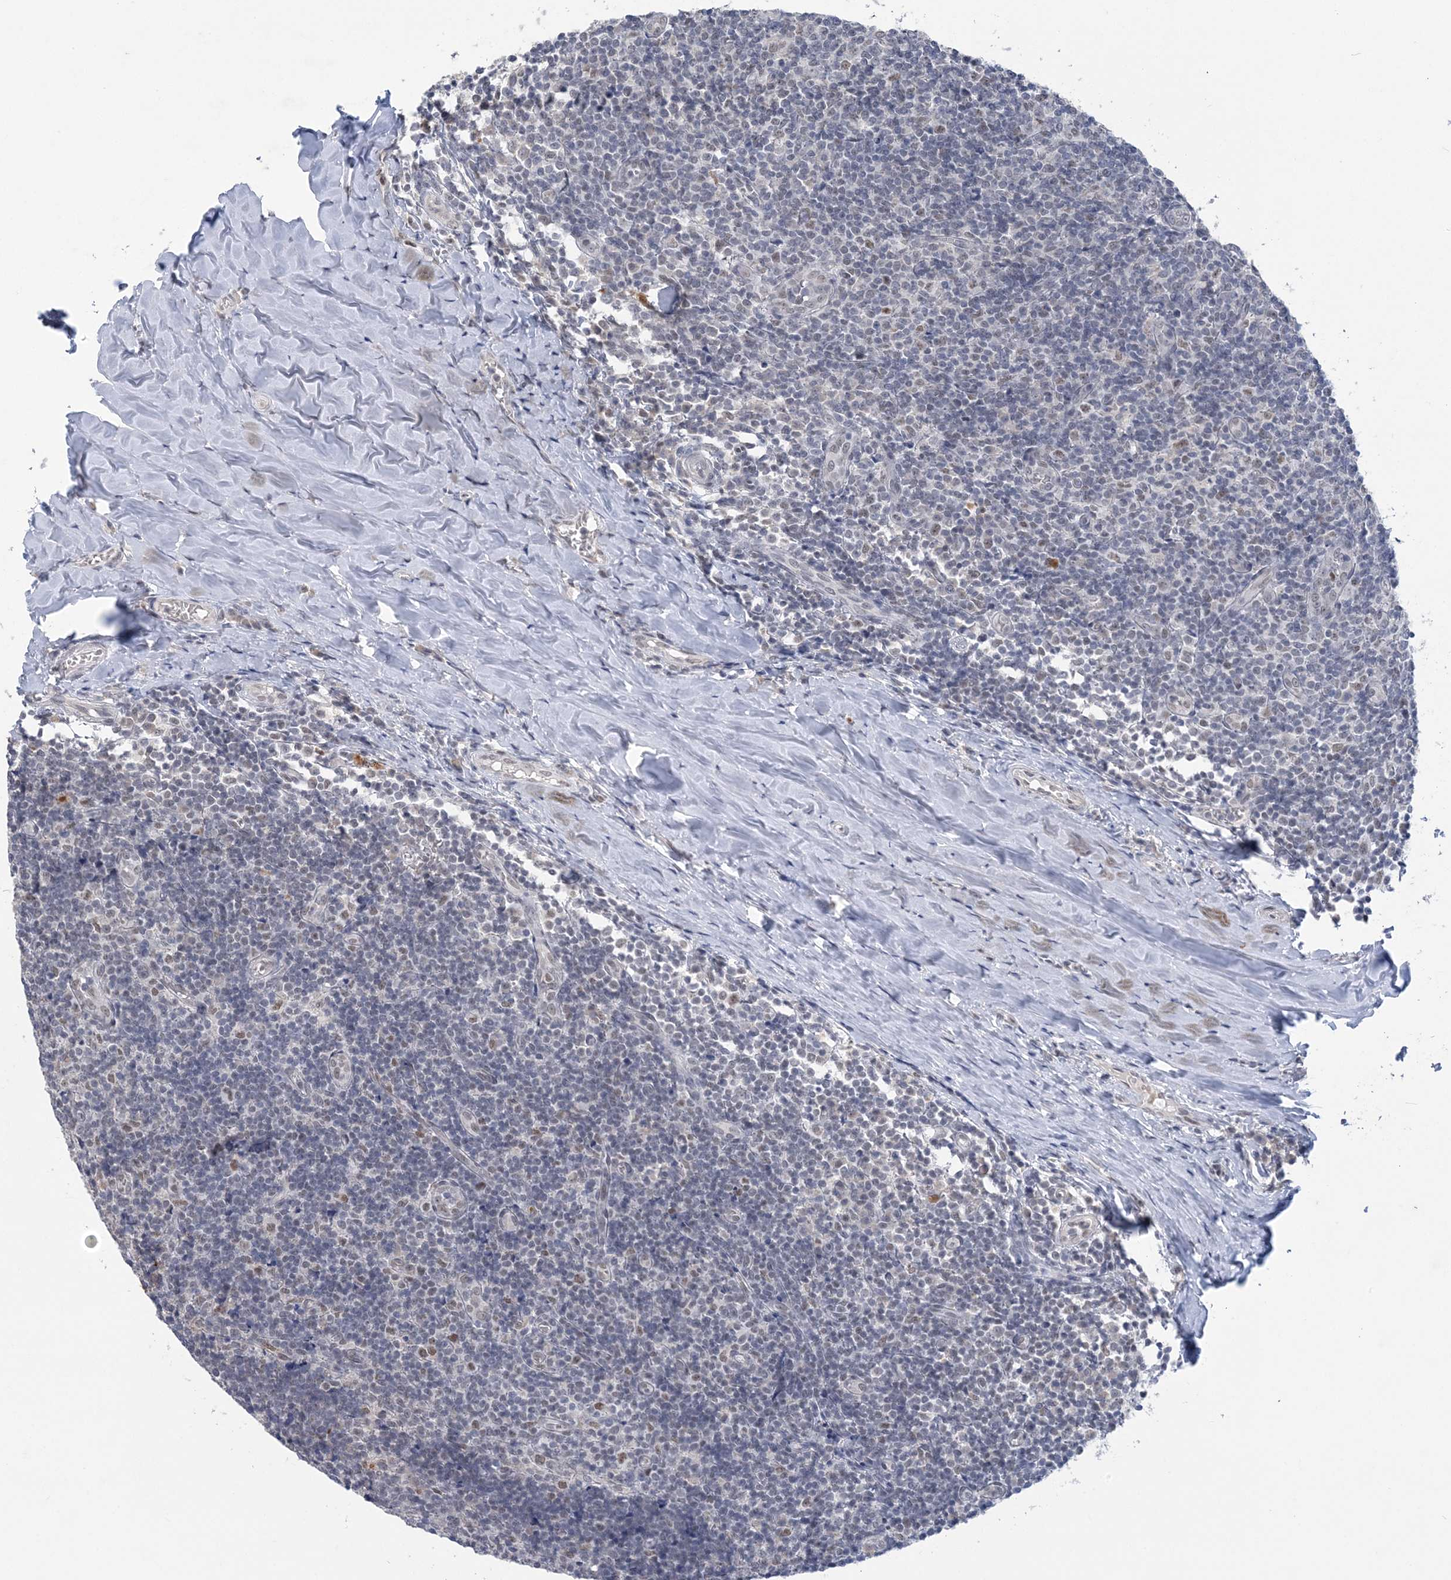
{"staining": {"intensity": "weak", "quantity": "<25%", "location": "nuclear"}, "tissue": "tonsil", "cell_type": "Germinal center cells", "image_type": "normal", "snomed": [{"axis": "morphology", "description": "Normal tissue, NOS"}, {"axis": "topography", "description": "Tonsil"}], "caption": "A high-resolution histopathology image shows IHC staining of normal tonsil, which exhibits no significant staining in germinal center cells.", "gene": "ZBTB7A", "patient": {"sex": "female", "age": 19}}